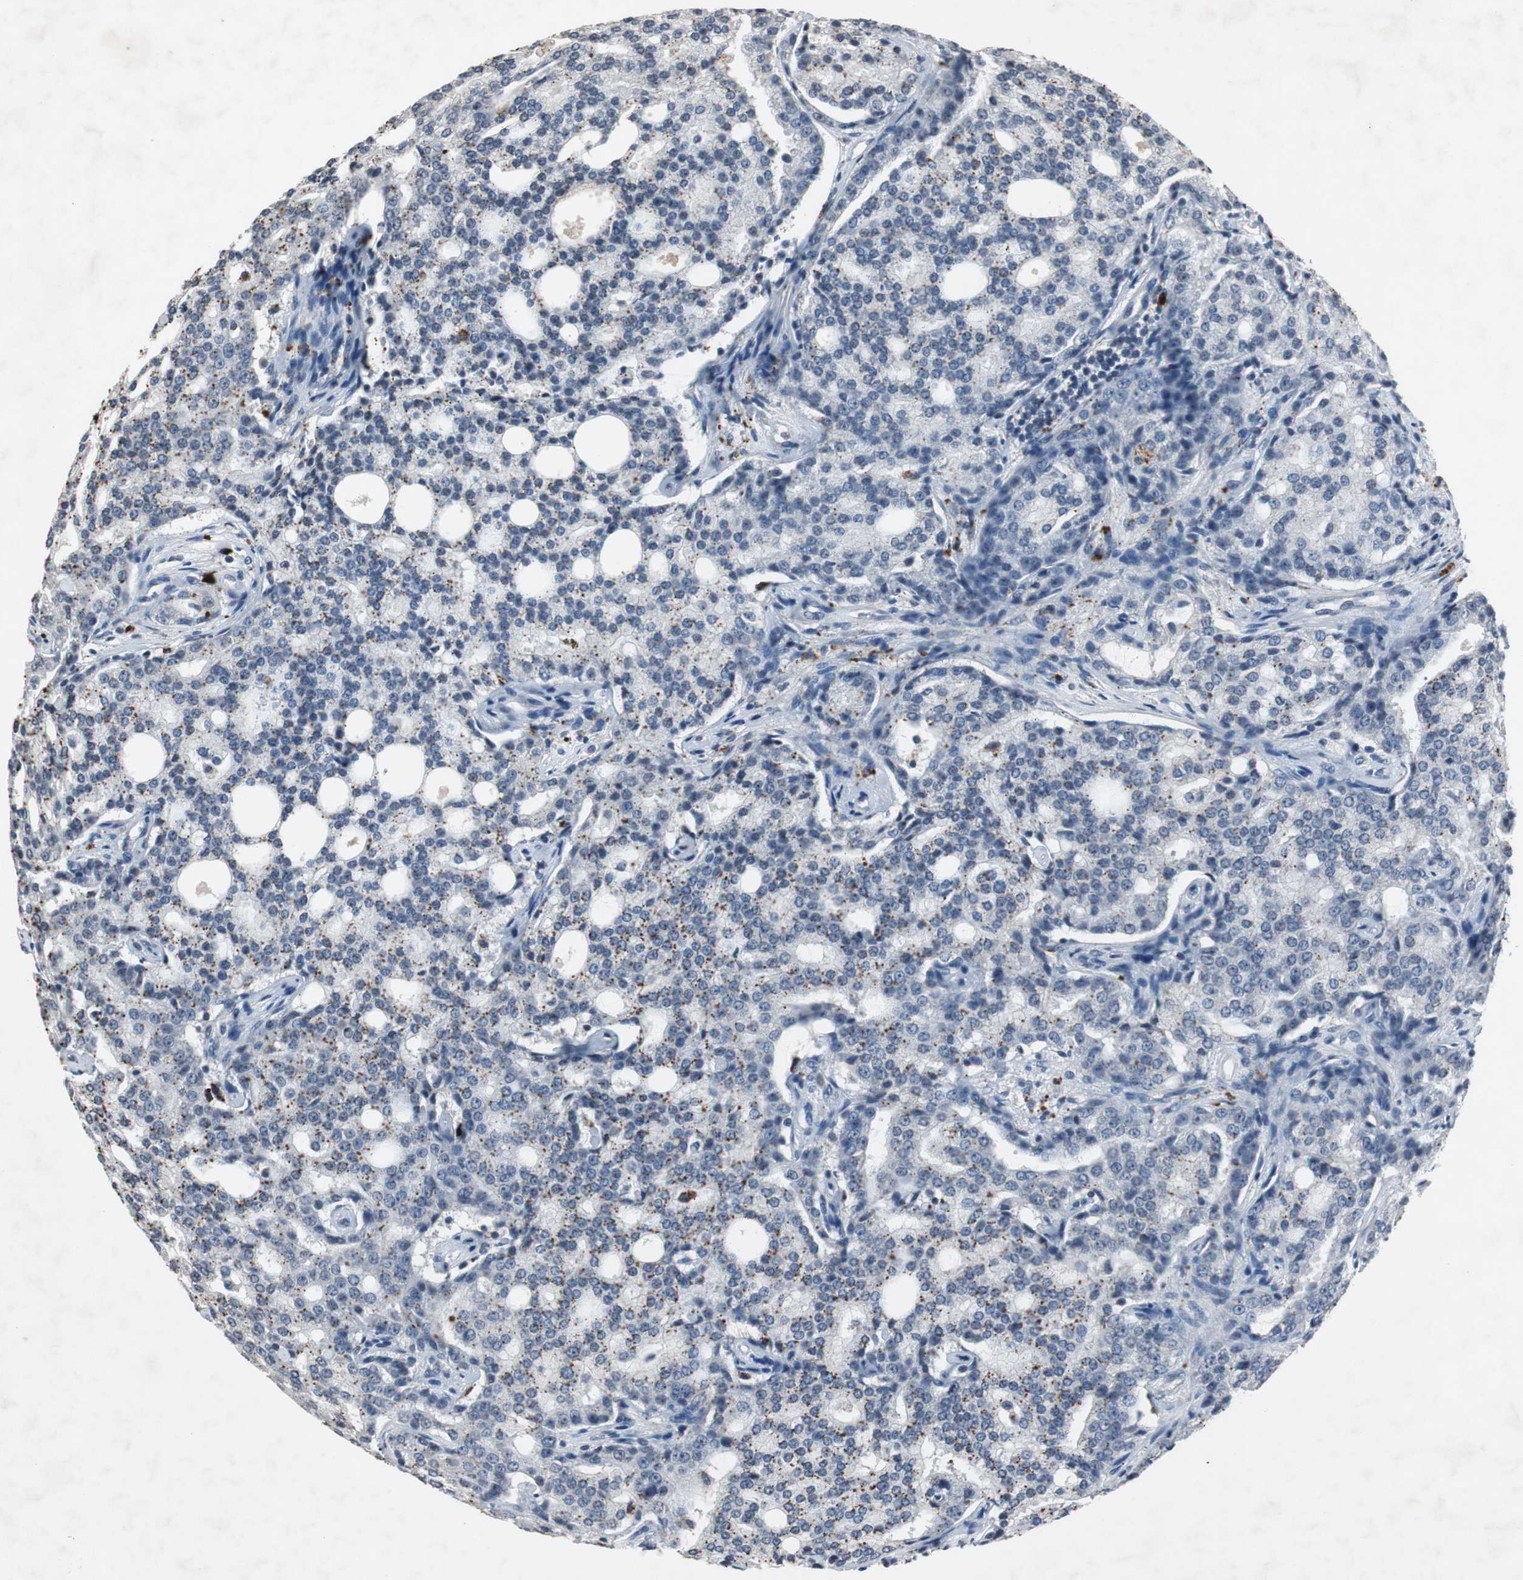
{"staining": {"intensity": "moderate", "quantity": "<25%", "location": "cytoplasmic/membranous"}, "tissue": "prostate cancer", "cell_type": "Tumor cells", "image_type": "cancer", "snomed": [{"axis": "morphology", "description": "Adenocarcinoma, High grade"}, {"axis": "topography", "description": "Prostate"}], "caption": "A micrograph showing moderate cytoplasmic/membranous staining in about <25% of tumor cells in high-grade adenocarcinoma (prostate), as visualized by brown immunohistochemical staining.", "gene": "ADNP2", "patient": {"sex": "male", "age": 72}}